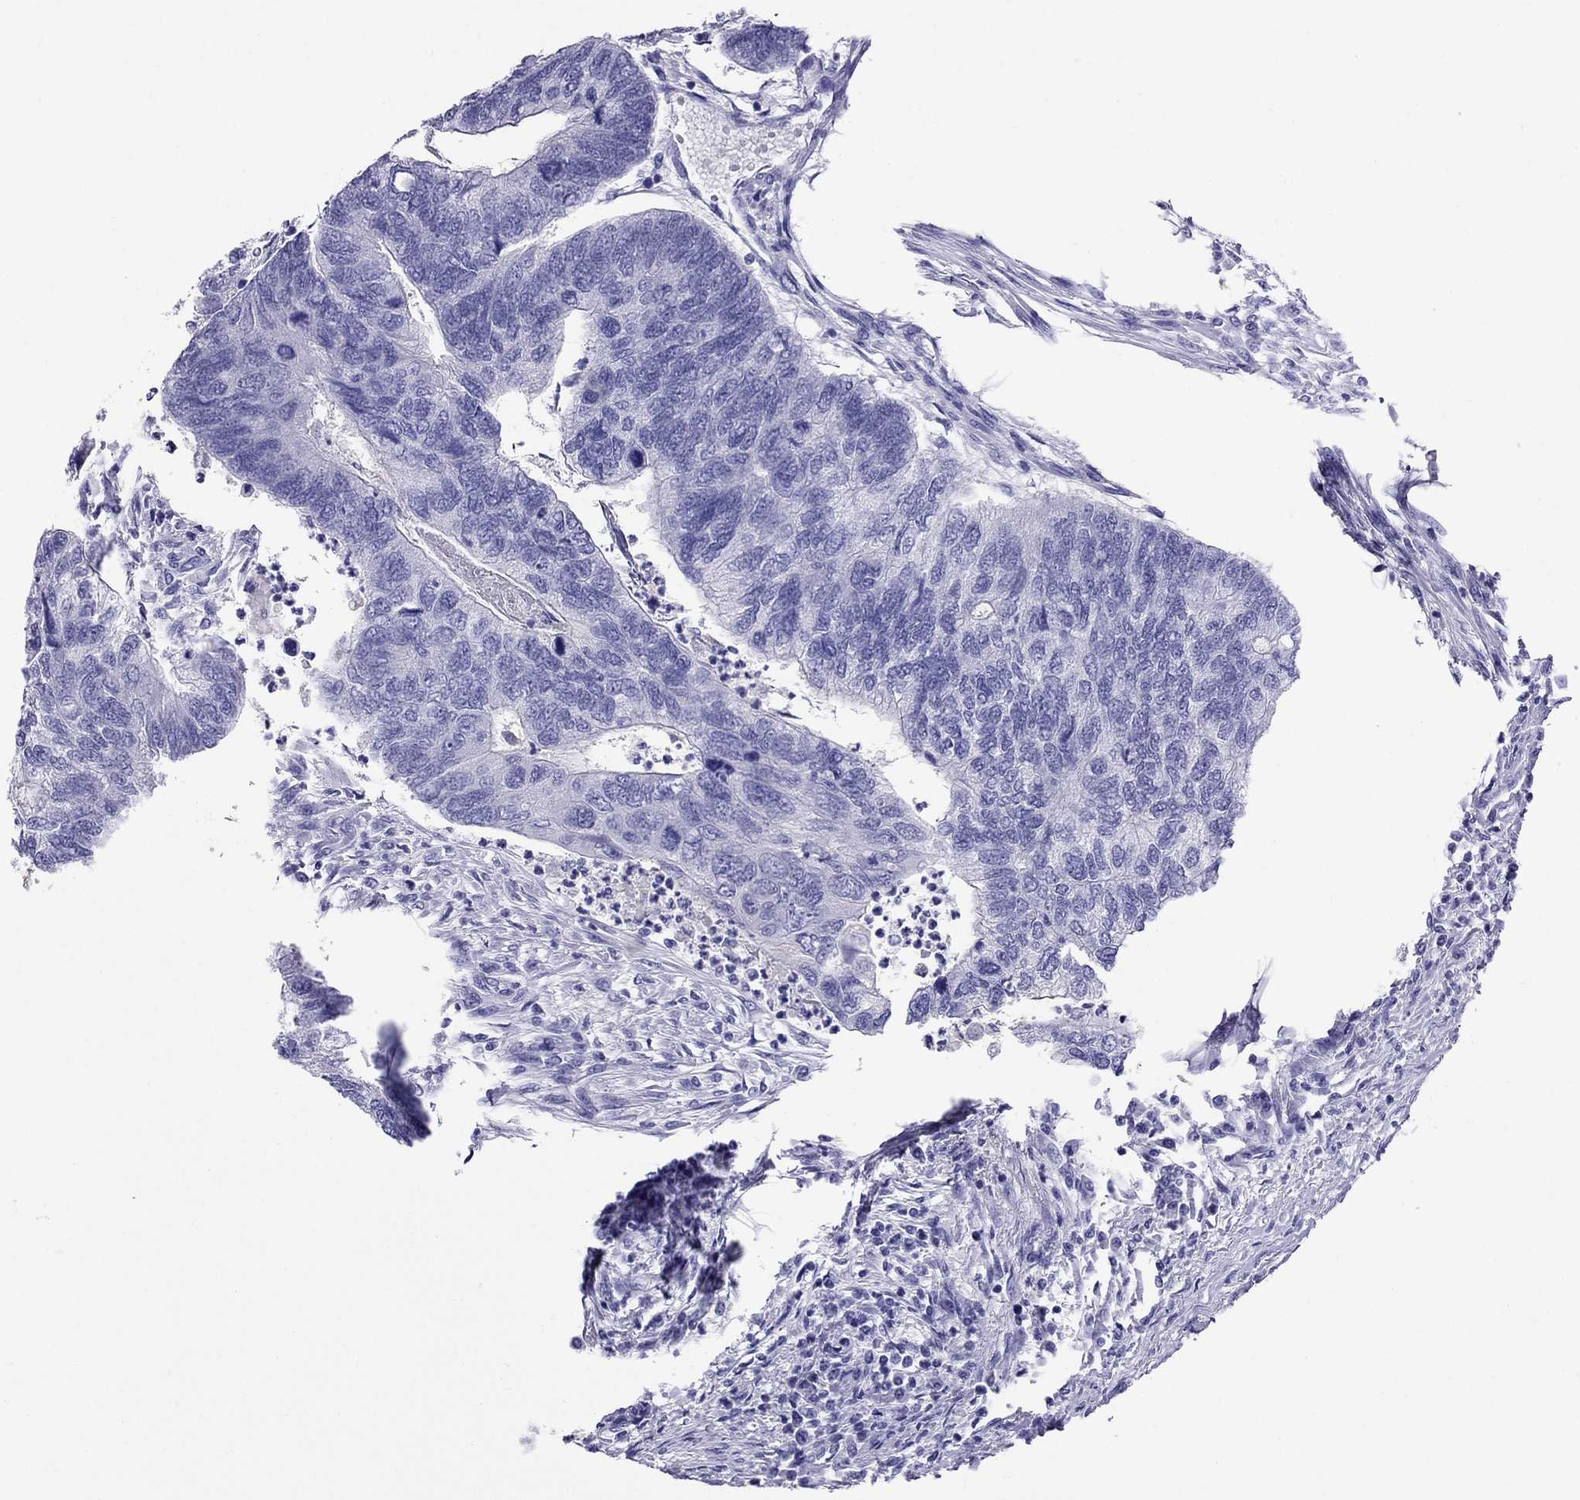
{"staining": {"intensity": "negative", "quantity": "none", "location": "none"}, "tissue": "colorectal cancer", "cell_type": "Tumor cells", "image_type": "cancer", "snomed": [{"axis": "morphology", "description": "Adenocarcinoma, NOS"}, {"axis": "topography", "description": "Colon"}], "caption": "IHC image of neoplastic tissue: human colorectal adenocarcinoma stained with DAB (3,3'-diaminobenzidine) displays no significant protein positivity in tumor cells. The staining is performed using DAB brown chromogen with nuclei counter-stained in using hematoxylin.", "gene": "AVPR1B", "patient": {"sex": "female", "age": 67}}